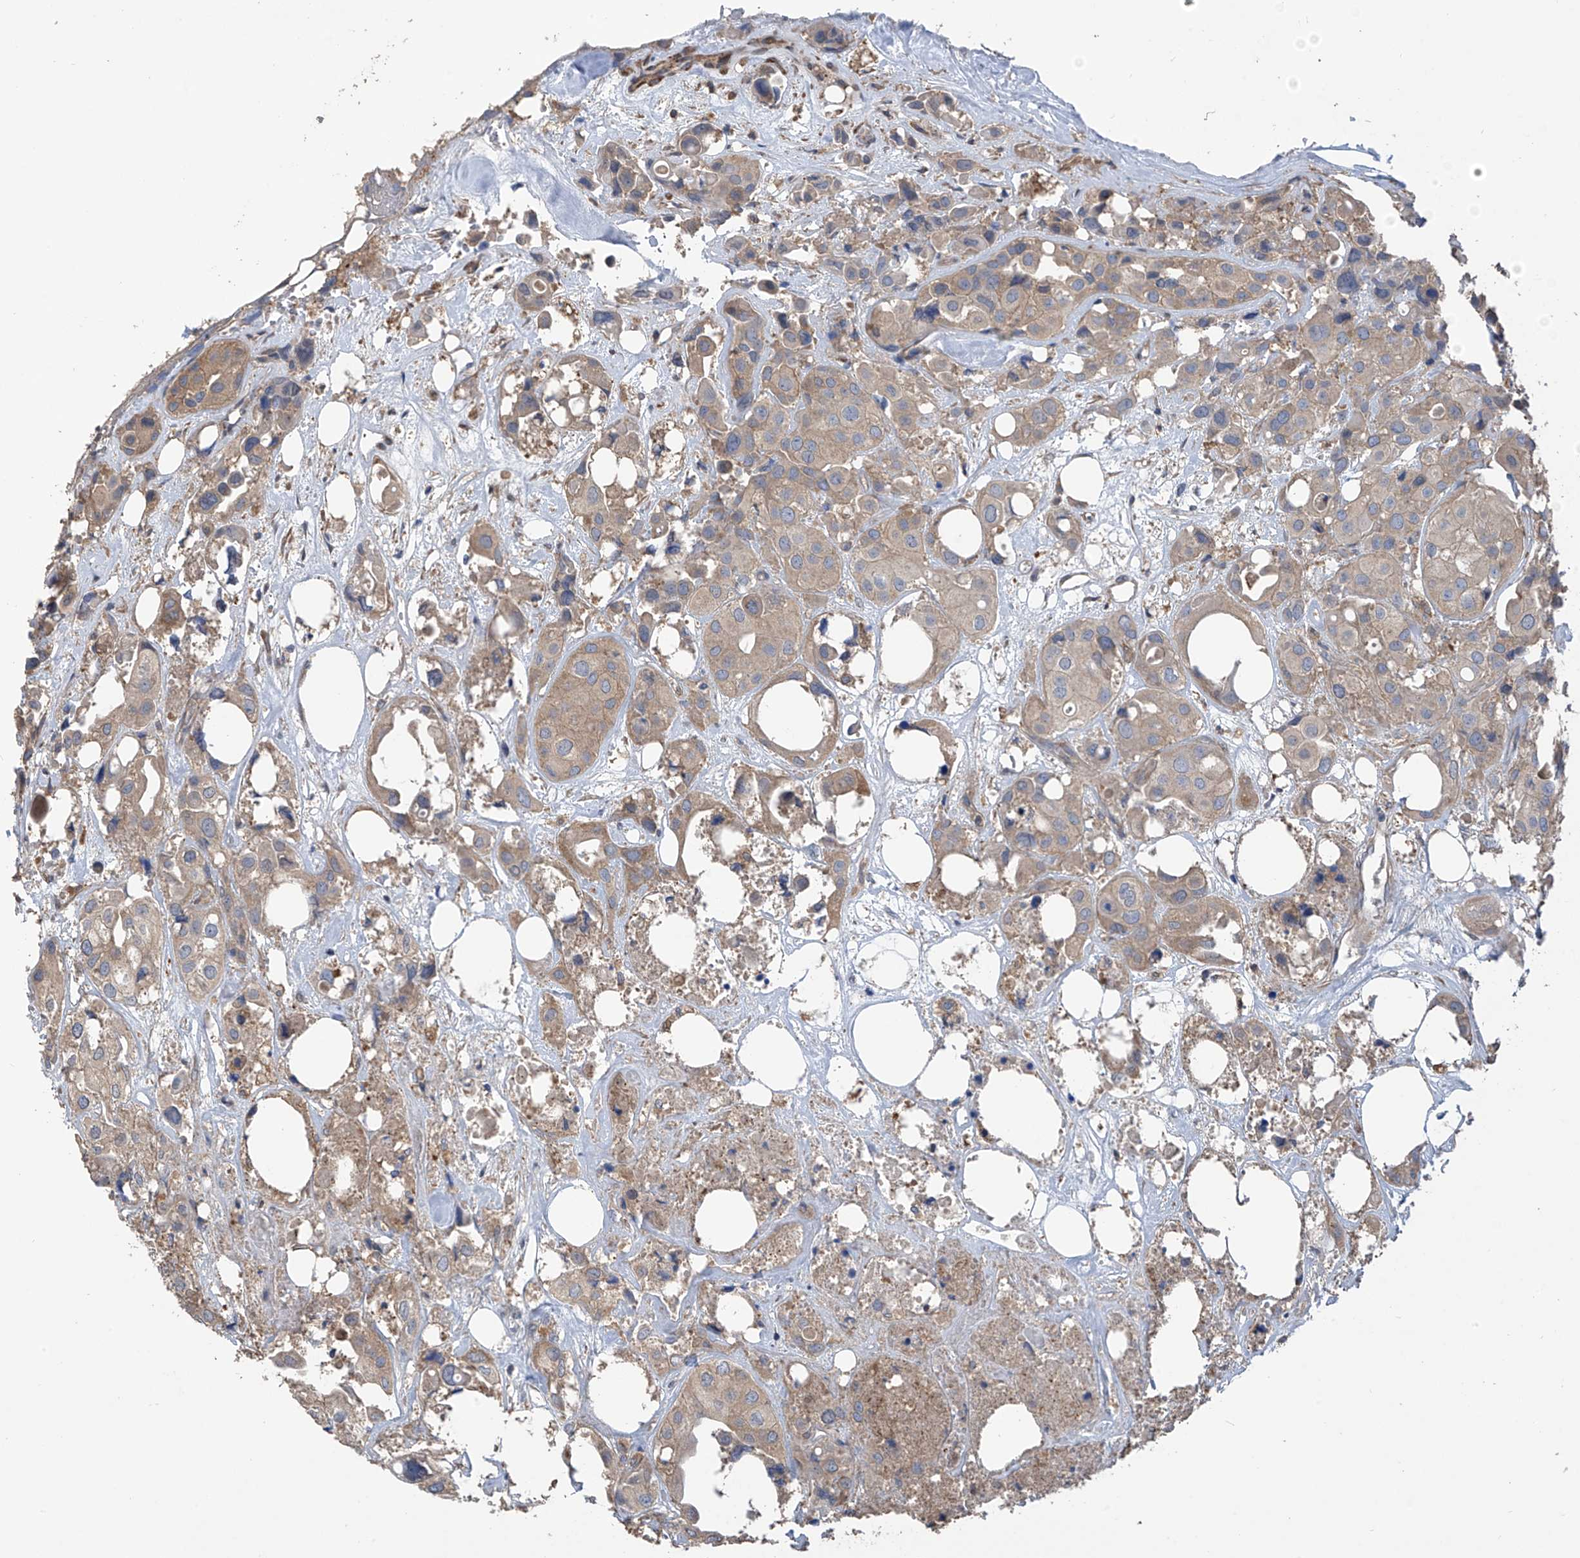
{"staining": {"intensity": "weak", "quantity": ">75%", "location": "cytoplasmic/membranous"}, "tissue": "urothelial cancer", "cell_type": "Tumor cells", "image_type": "cancer", "snomed": [{"axis": "morphology", "description": "Urothelial carcinoma, High grade"}, {"axis": "topography", "description": "Urinary bladder"}], "caption": "Tumor cells demonstrate weak cytoplasmic/membranous staining in about >75% of cells in urothelial cancer.", "gene": "PHACTR4", "patient": {"sex": "male", "age": 64}}